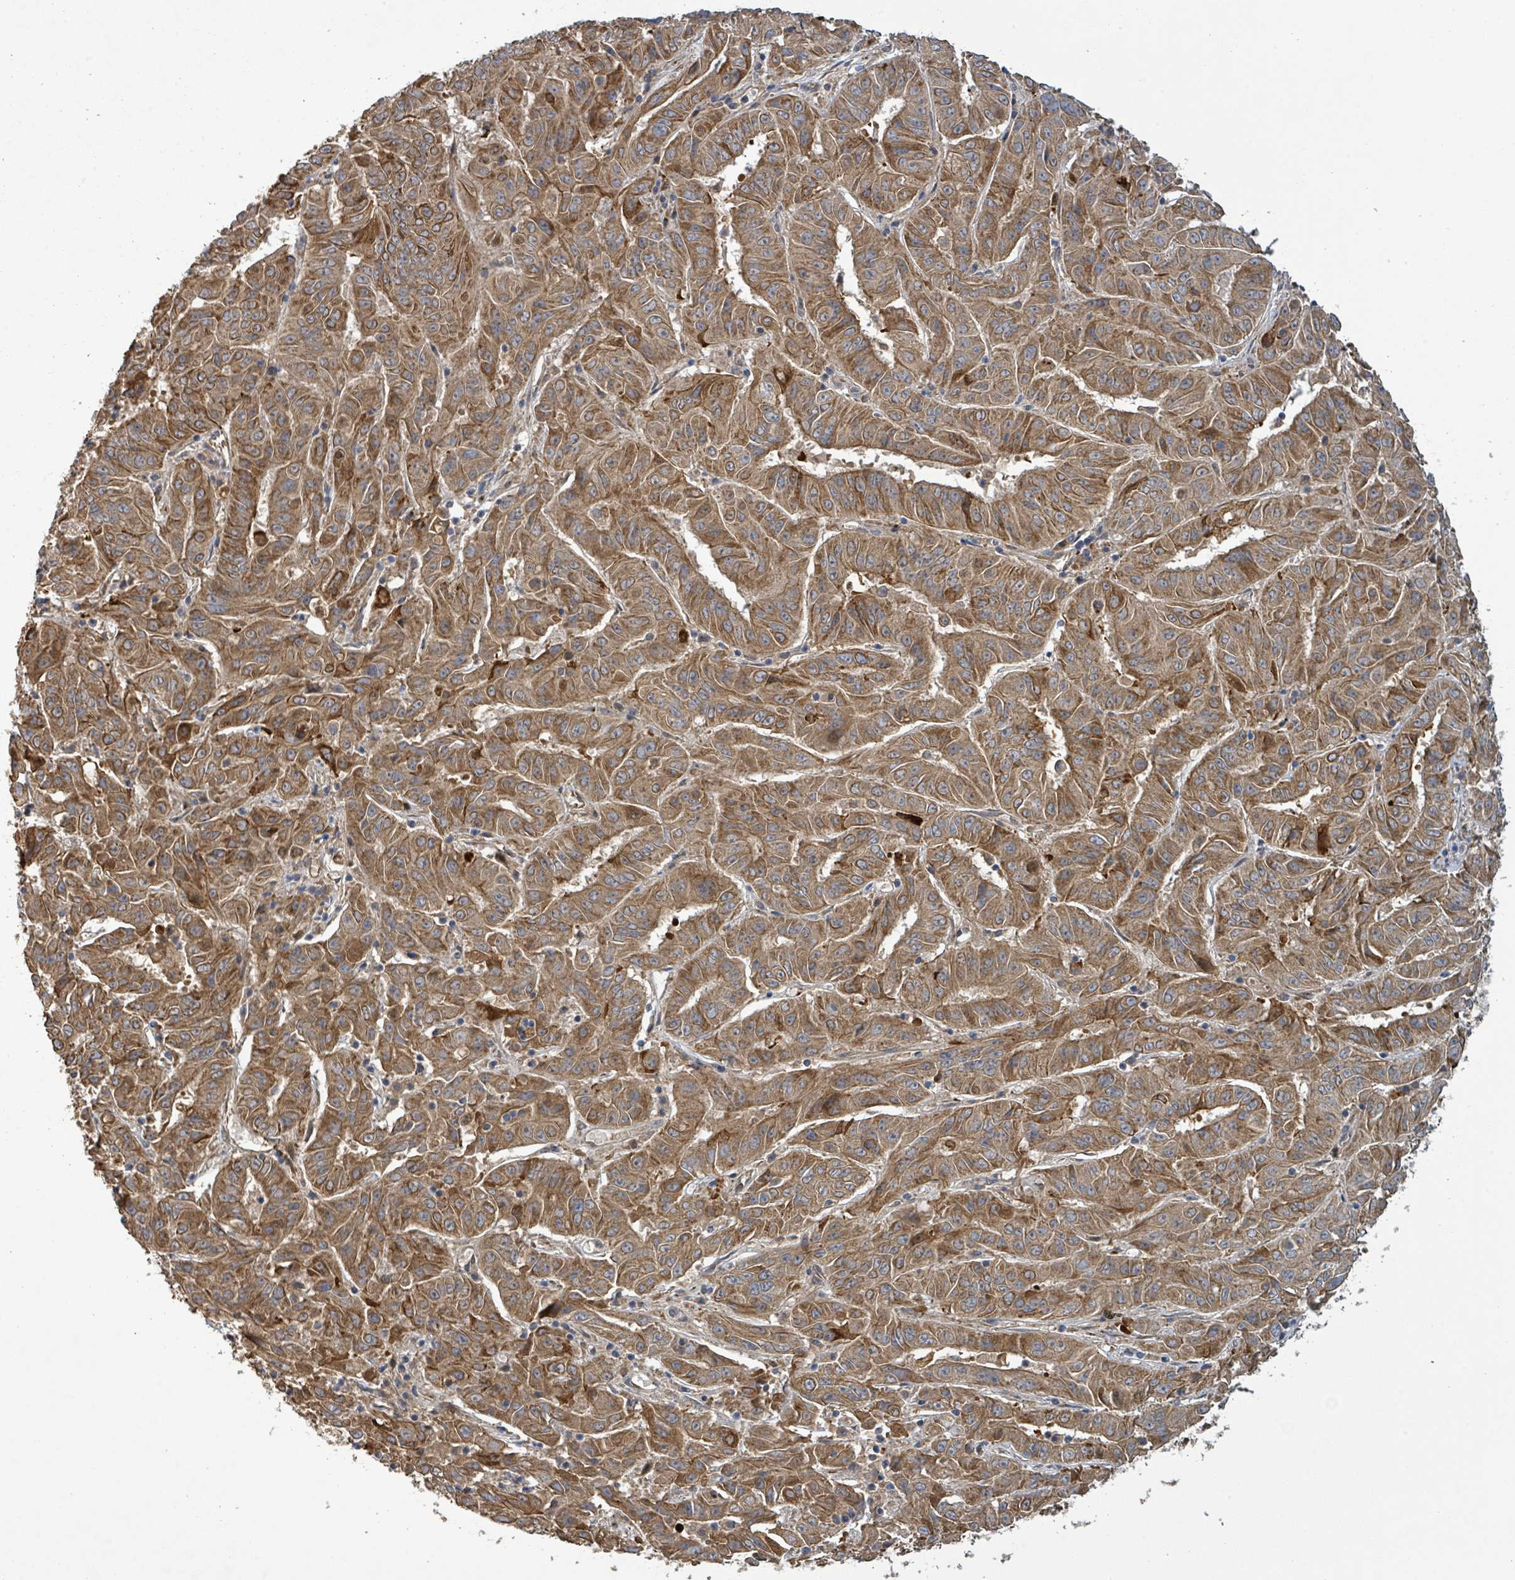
{"staining": {"intensity": "moderate", "quantity": ">75%", "location": "cytoplasmic/membranous"}, "tissue": "pancreatic cancer", "cell_type": "Tumor cells", "image_type": "cancer", "snomed": [{"axis": "morphology", "description": "Adenocarcinoma, NOS"}, {"axis": "topography", "description": "Pancreas"}], "caption": "Pancreatic cancer tissue displays moderate cytoplasmic/membranous staining in about >75% of tumor cells", "gene": "STARD4", "patient": {"sex": "male", "age": 63}}